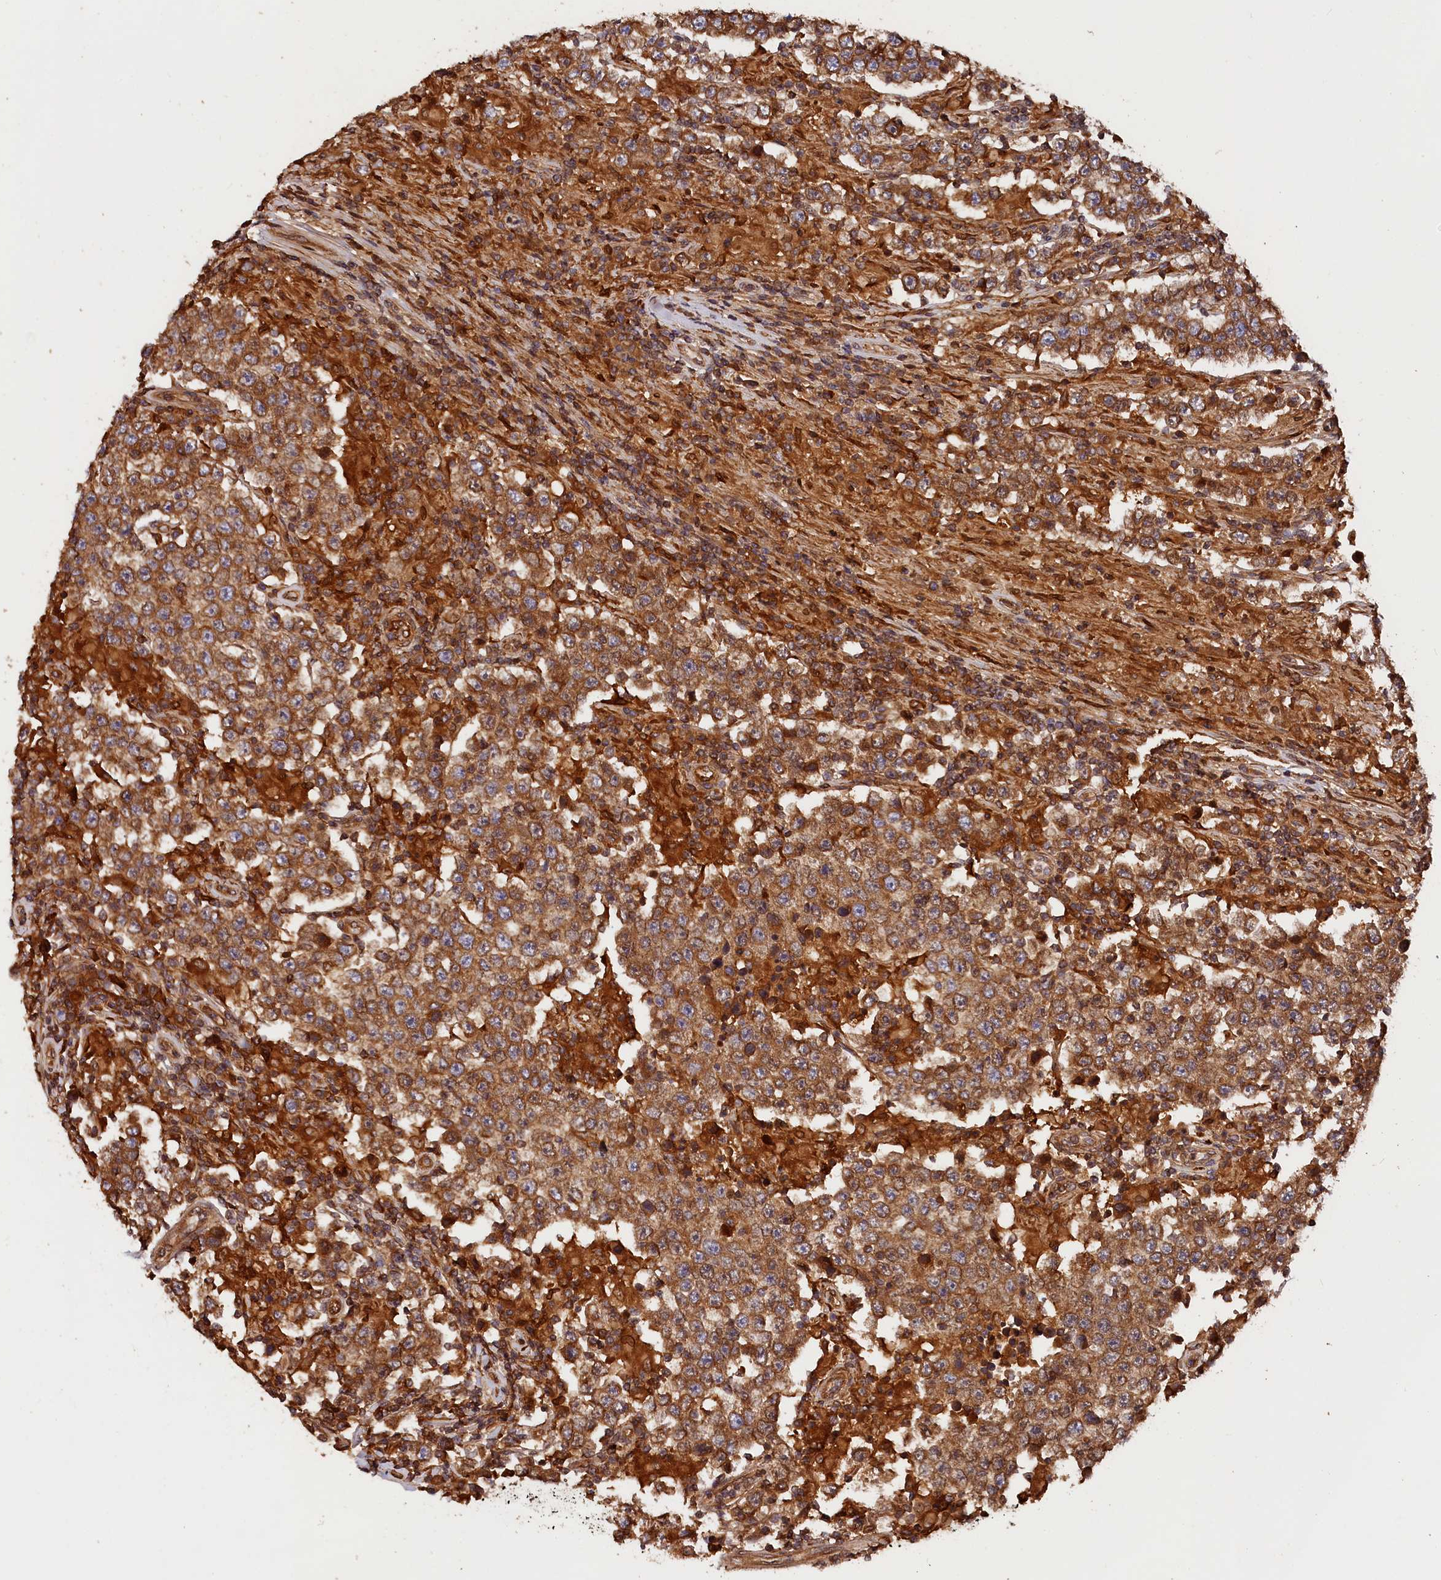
{"staining": {"intensity": "moderate", "quantity": ">75%", "location": "cytoplasmic/membranous"}, "tissue": "testis cancer", "cell_type": "Tumor cells", "image_type": "cancer", "snomed": [{"axis": "morphology", "description": "Normal tissue, NOS"}, {"axis": "morphology", "description": "Urothelial carcinoma, High grade"}, {"axis": "morphology", "description": "Seminoma, NOS"}, {"axis": "morphology", "description": "Carcinoma, Embryonal, NOS"}, {"axis": "topography", "description": "Urinary bladder"}, {"axis": "topography", "description": "Testis"}], "caption": "This is an image of IHC staining of embryonal carcinoma (testis), which shows moderate positivity in the cytoplasmic/membranous of tumor cells.", "gene": "HMOX2", "patient": {"sex": "male", "age": 41}}